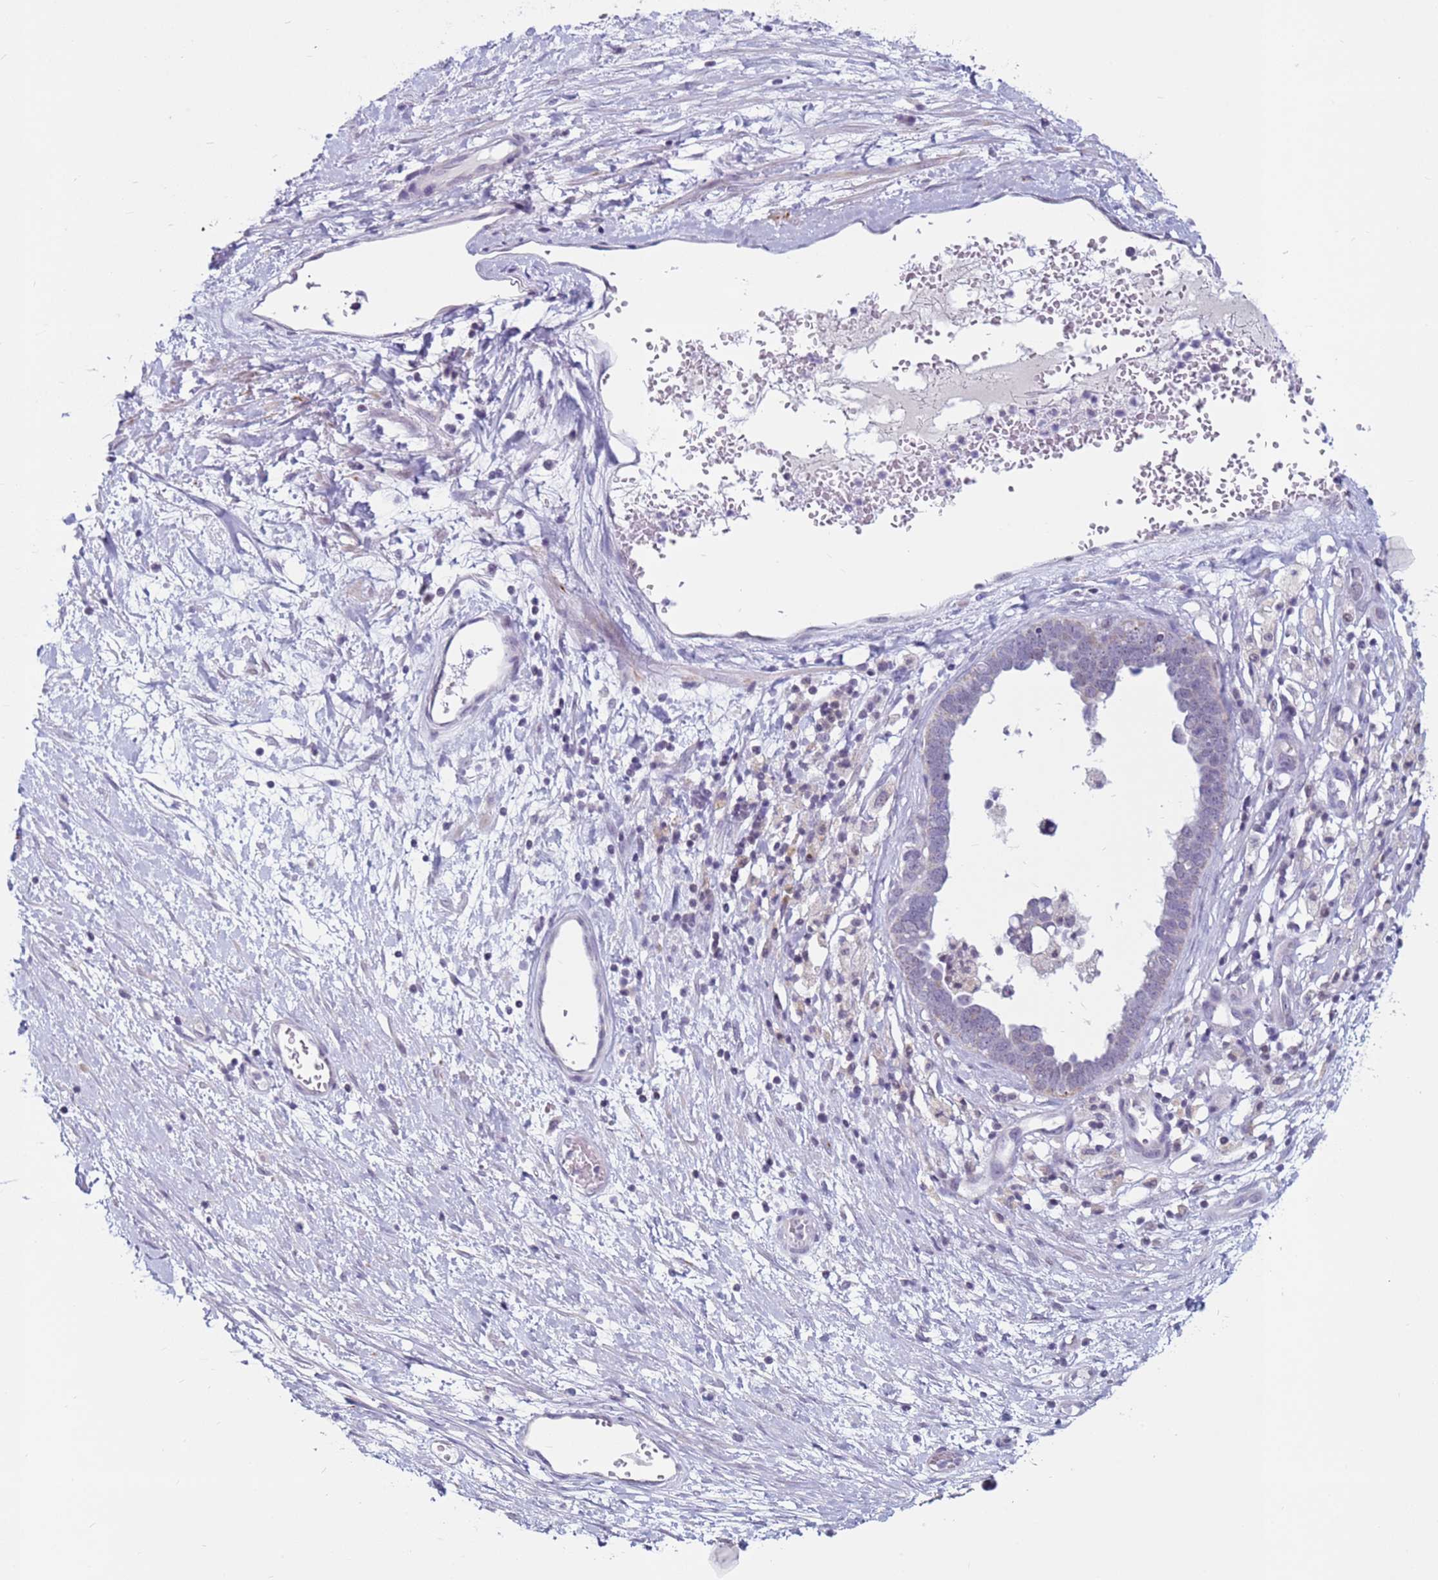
{"staining": {"intensity": "negative", "quantity": "none", "location": "none"}, "tissue": "ovarian cancer", "cell_type": "Tumor cells", "image_type": "cancer", "snomed": [{"axis": "morphology", "description": "Cystadenocarcinoma, serous, NOS"}, {"axis": "topography", "description": "Ovary"}], "caption": "Histopathology image shows no significant protein expression in tumor cells of ovarian cancer (serous cystadenocarcinoma).", "gene": "CDK2AP2", "patient": {"sex": "female", "age": 54}}